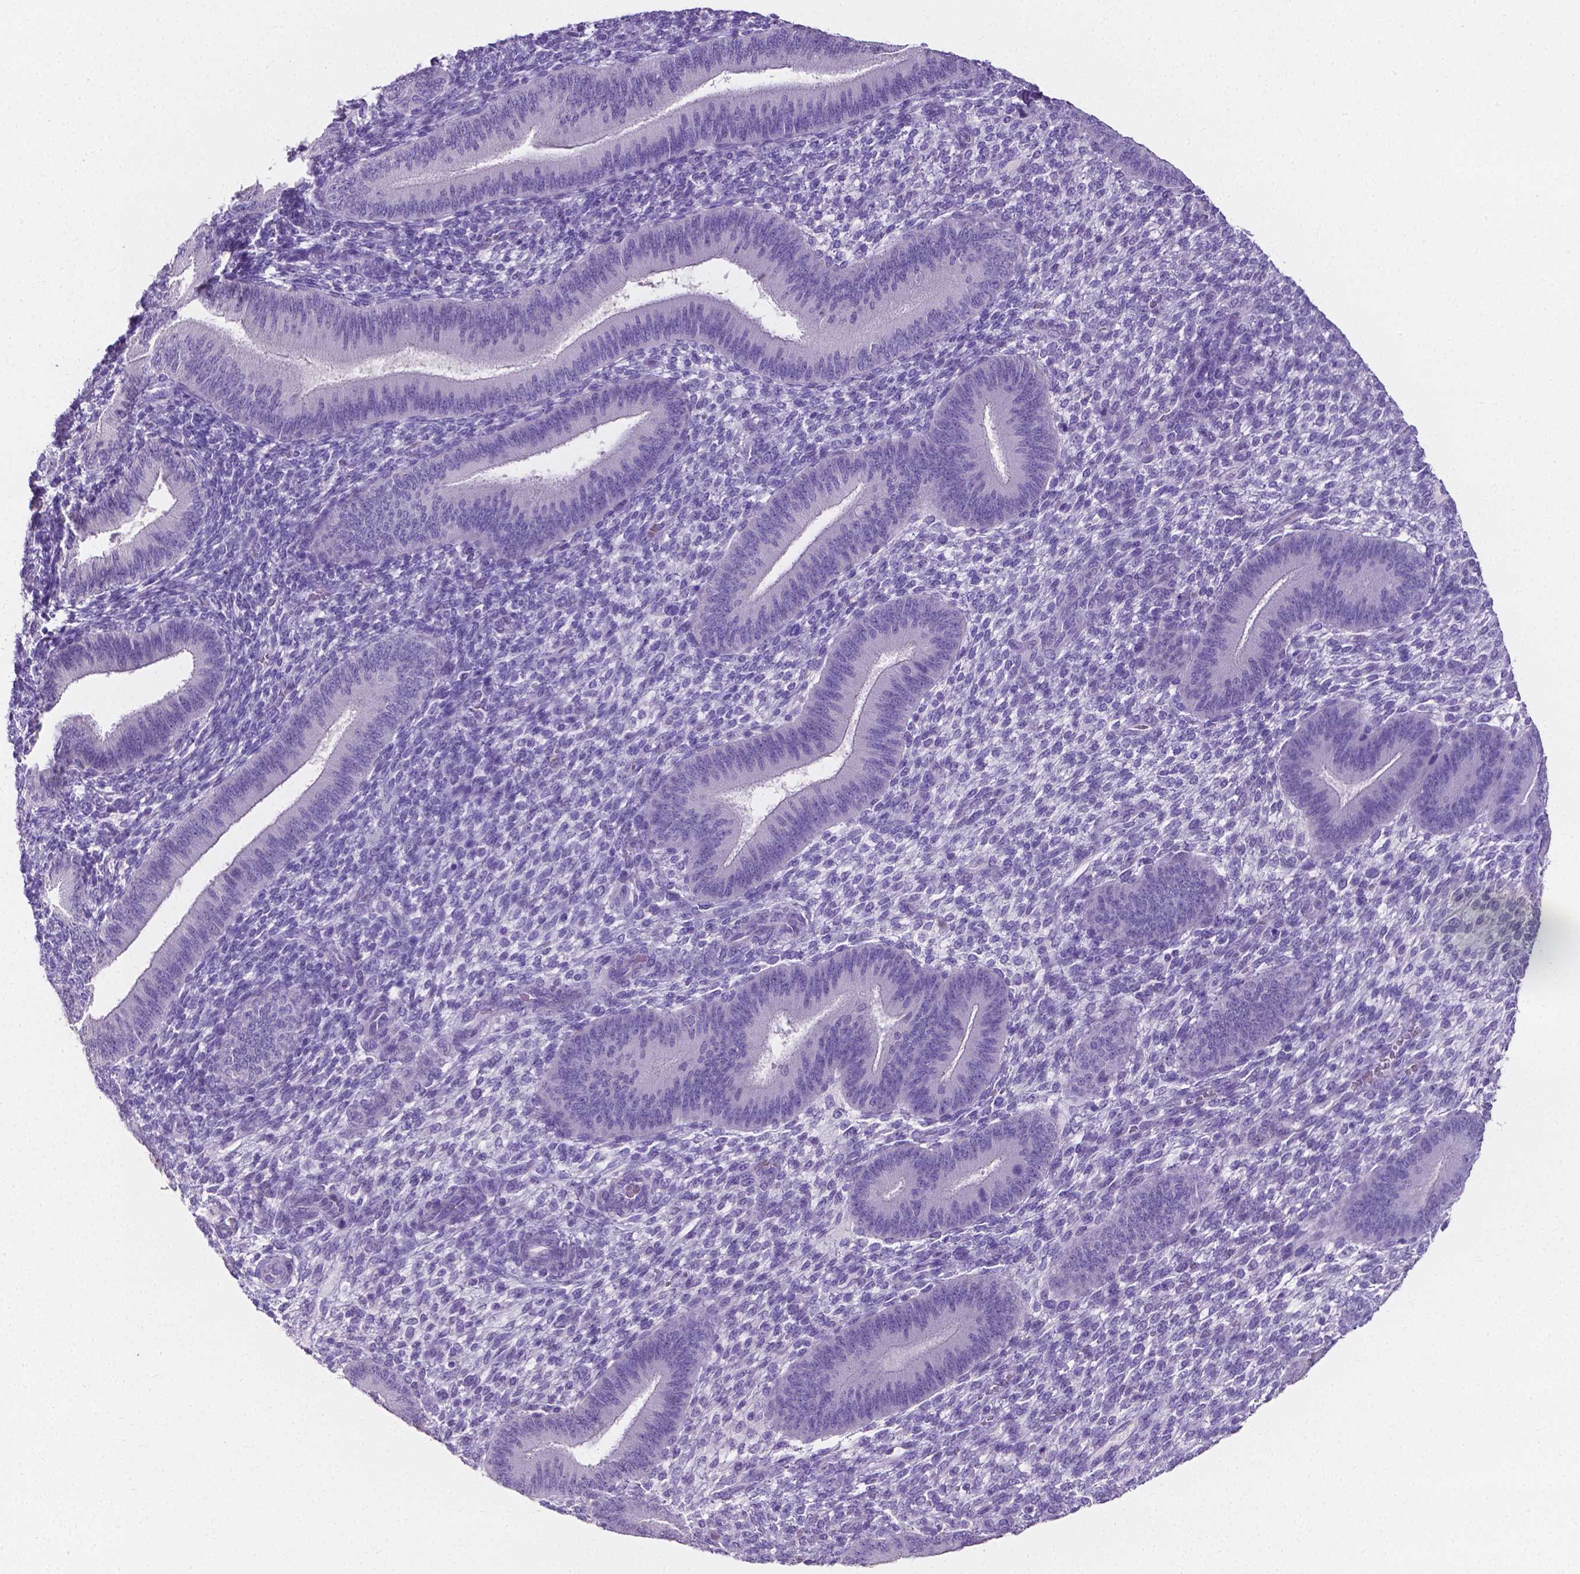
{"staining": {"intensity": "negative", "quantity": "none", "location": "none"}, "tissue": "endometrium", "cell_type": "Cells in endometrial stroma", "image_type": "normal", "snomed": [{"axis": "morphology", "description": "Normal tissue, NOS"}, {"axis": "topography", "description": "Endometrium"}], "caption": "High magnification brightfield microscopy of unremarkable endometrium stained with DAB (brown) and counterstained with hematoxylin (blue): cells in endometrial stroma show no significant positivity. The staining was performed using DAB to visualize the protein expression in brown, while the nuclei were stained in blue with hematoxylin (Magnification: 20x).", "gene": "SLC22A2", "patient": {"sex": "female", "age": 39}}